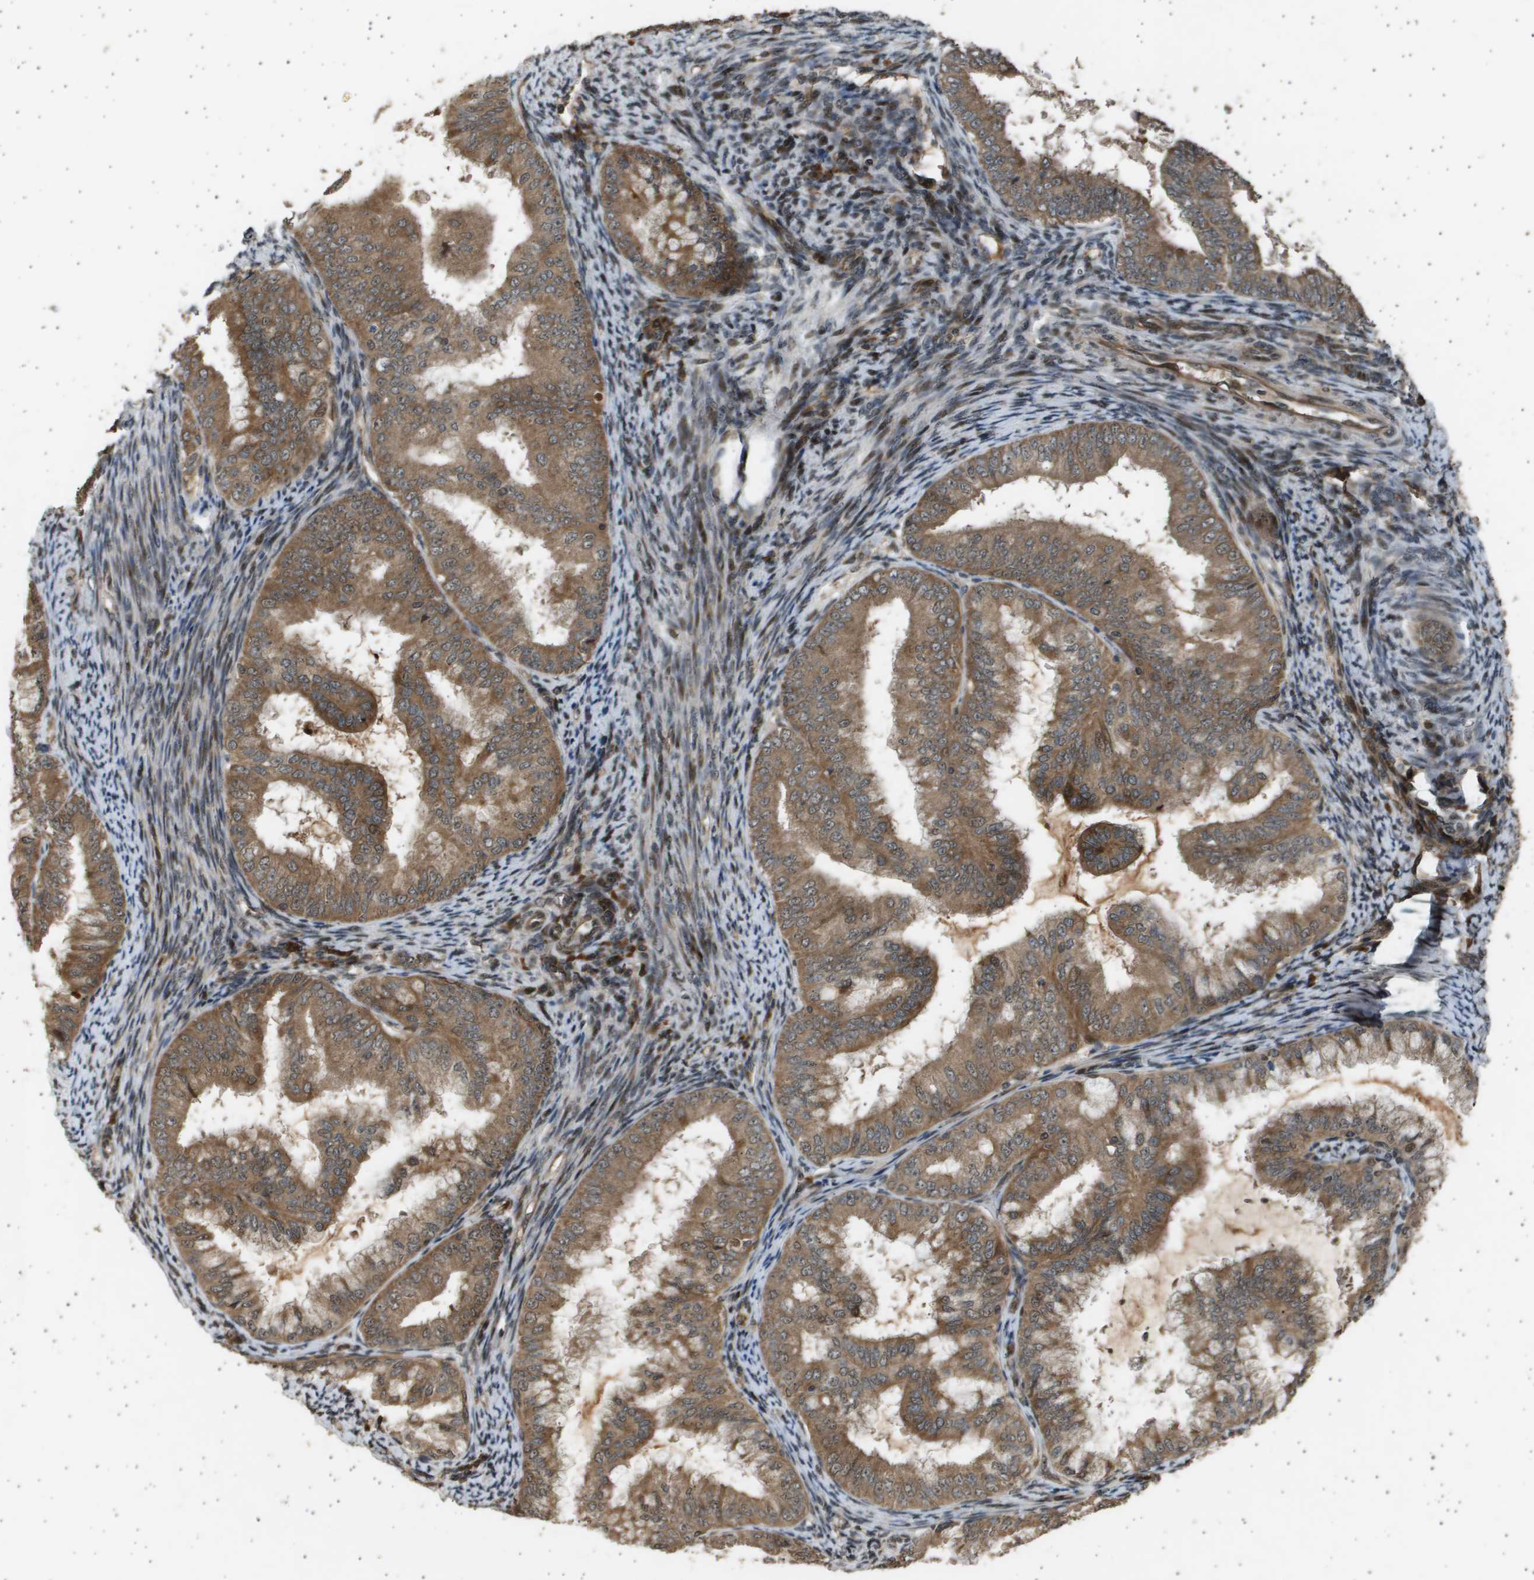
{"staining": {"intensity": "moderate", "quantity": ">75%", "location": "cytoplasmic/membranous"}, "tissue": "endometrial cancer", "cell_type": "Tumor cells", "image_type": "cancer", "snomed": [{"axis": "morphology", "description": "Adenocarcinoma, NOS"}, {"axis": "topography", "description": "Endometrium"}], "caption": "A histopathology image showing moderate cytoplasmic/membranous staining in about >75% of tumor cells in endometrial cancer (adenocarcinoma), as visualized by brown immunohistochemical staining.", "gene": "TNRC6A", "patient": {"sex": "female", "age": 63}}